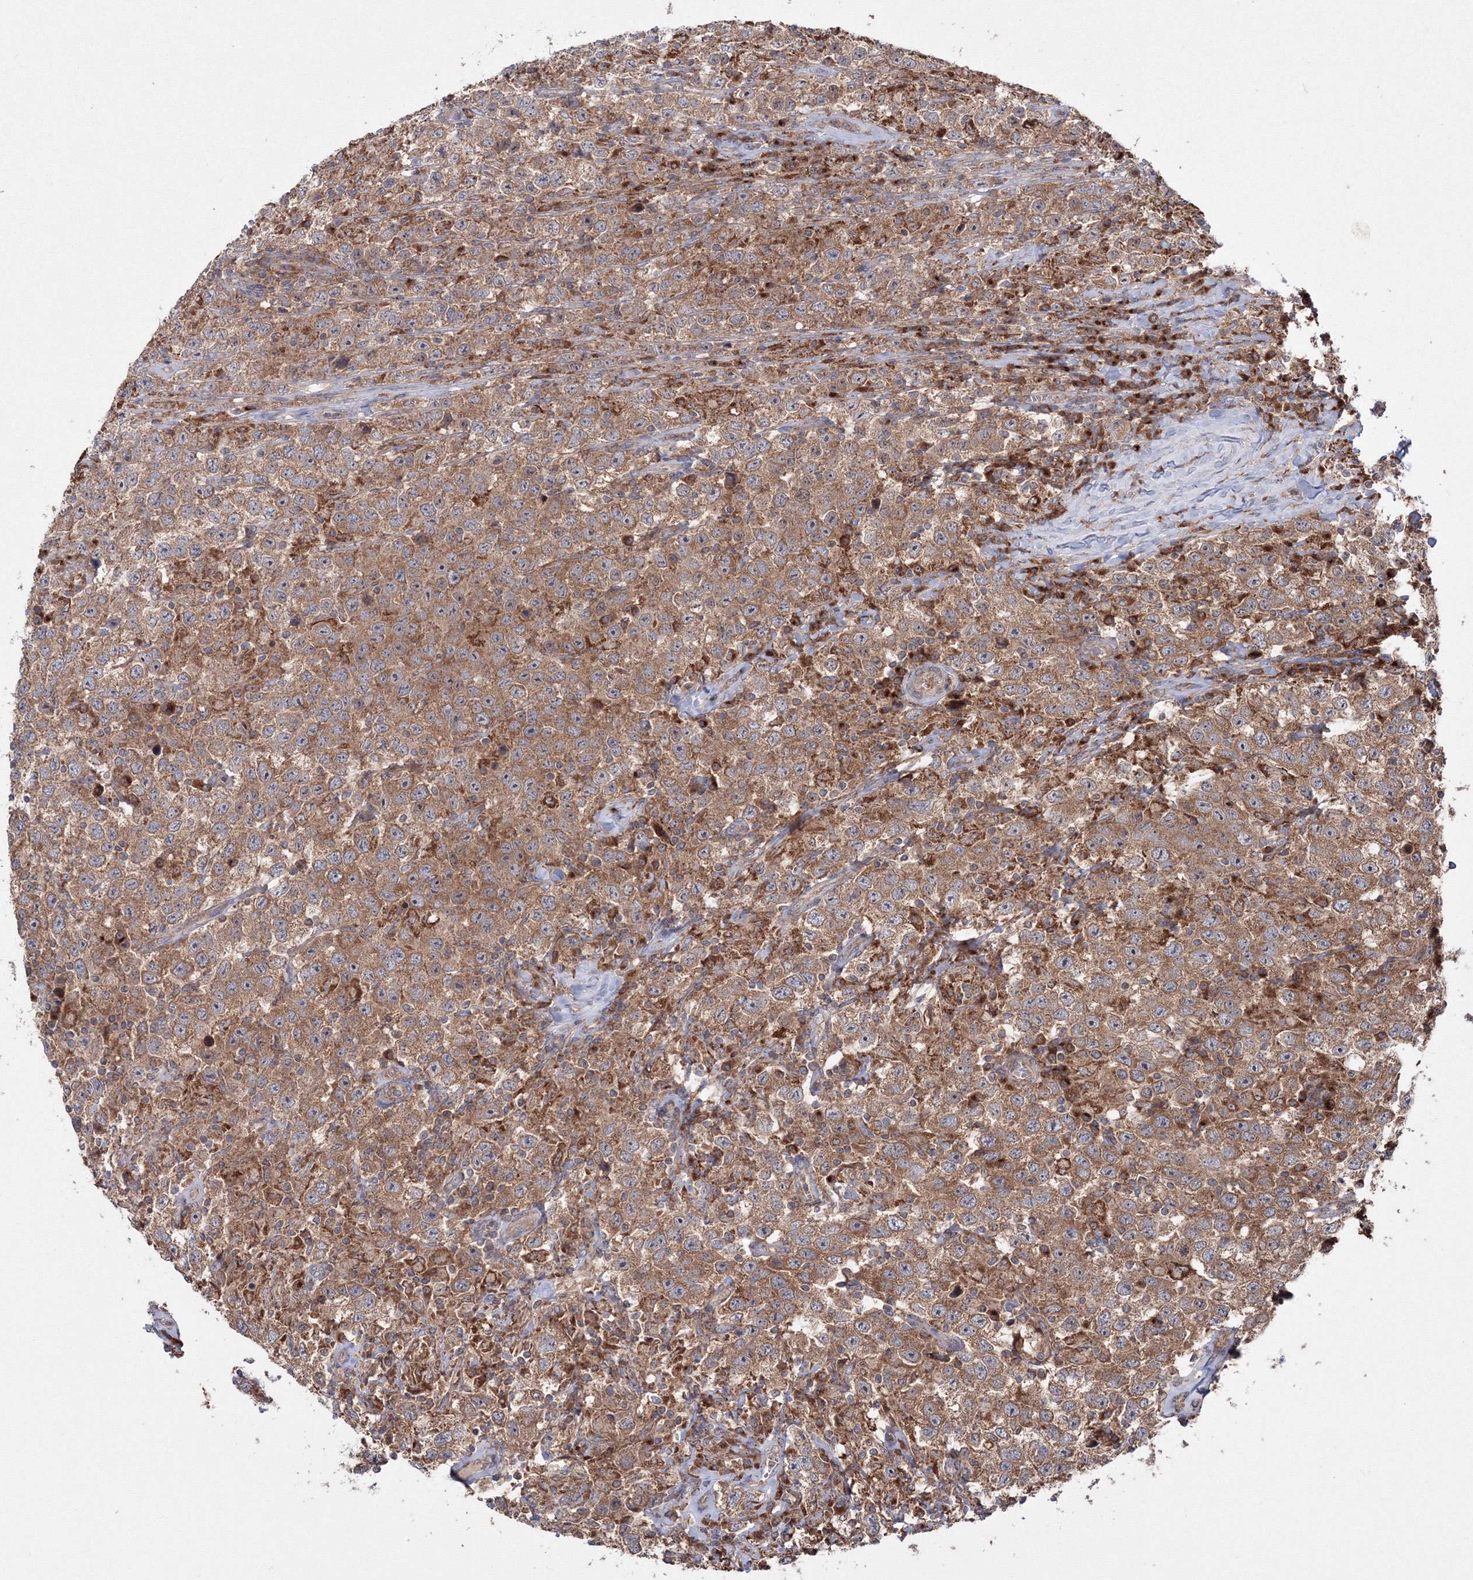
{"staining": {"intensity": "moderate", "quantity": ">75%", "location": "cytoplasmic/membranous"}, "tissue": "testis cancer", "cell_type": "Tumor cells", "image_type": "cancer", "snomed": [{"axis": "morphology", "description": "Seminoma, NOS"}, {"axis": "topography", "description": "Testis"}], "caption": "This is an image of immunohistochemistry (IHC) staining of testis cancer, which shows moderate expression in the cytoplasmic/membranous of tumor cells.", "gene": "PEX13", "patient": {"sex": "male", "age": 41}}